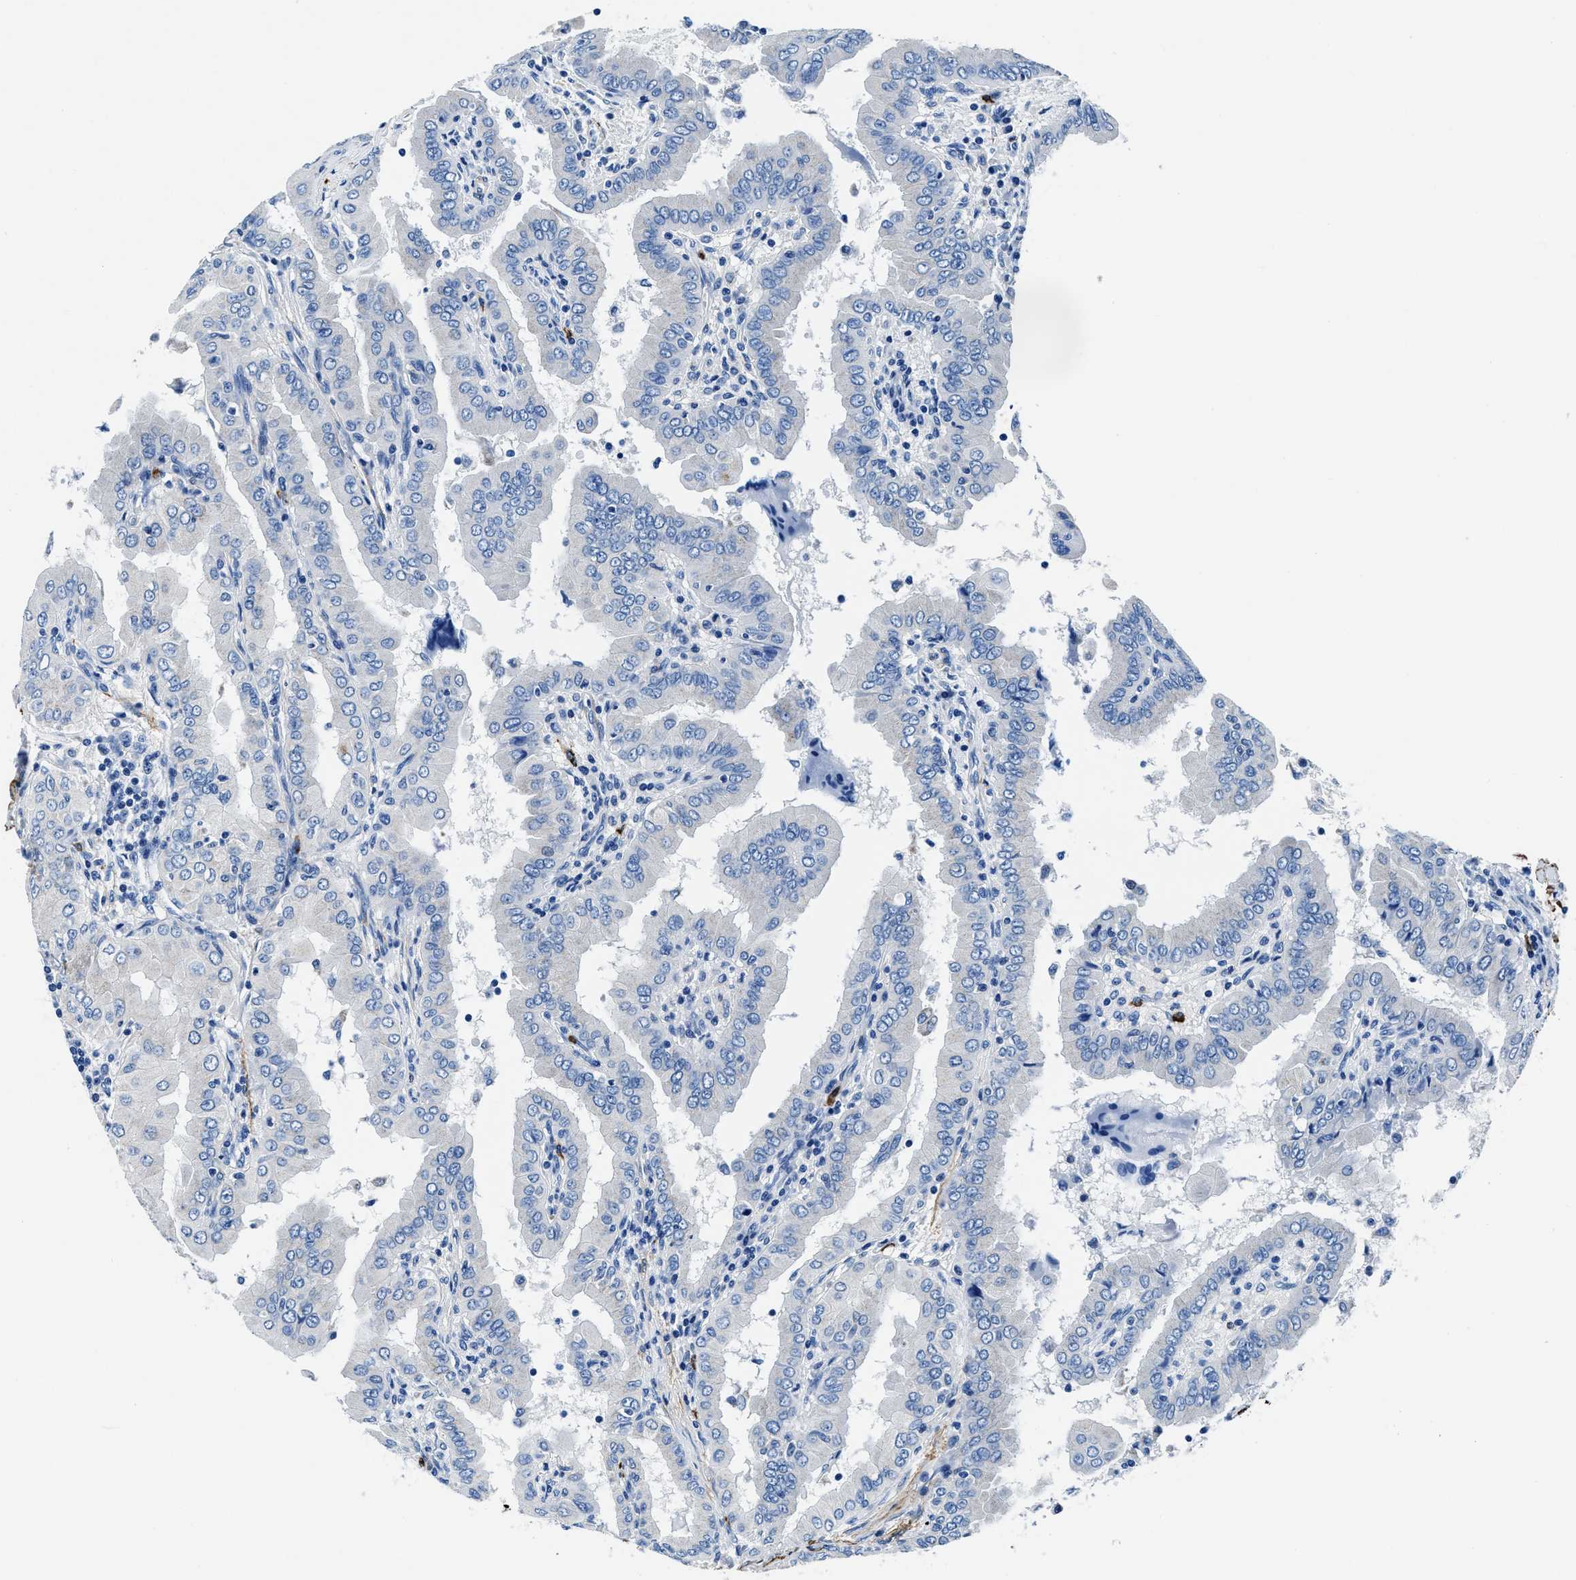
{"staining": {"intensity": "negative", "quantity": "none", "location": "none"}, "tissue": "thyroid cancer", "cell_type": "Tumor cells", "image_type": "cancer", "snomed": [{"axis": "morphology", "description": "Papillary adenocarcinoma, NOS"}, {"axis": "topography", "description": "Thyroid gland"}], "caption": "This is an immunohistochemistry image of thyroid cancer. There is no expression in tumor cells.", "gene": "TEX261", "patient": {"sex": "male", "age": 33}}